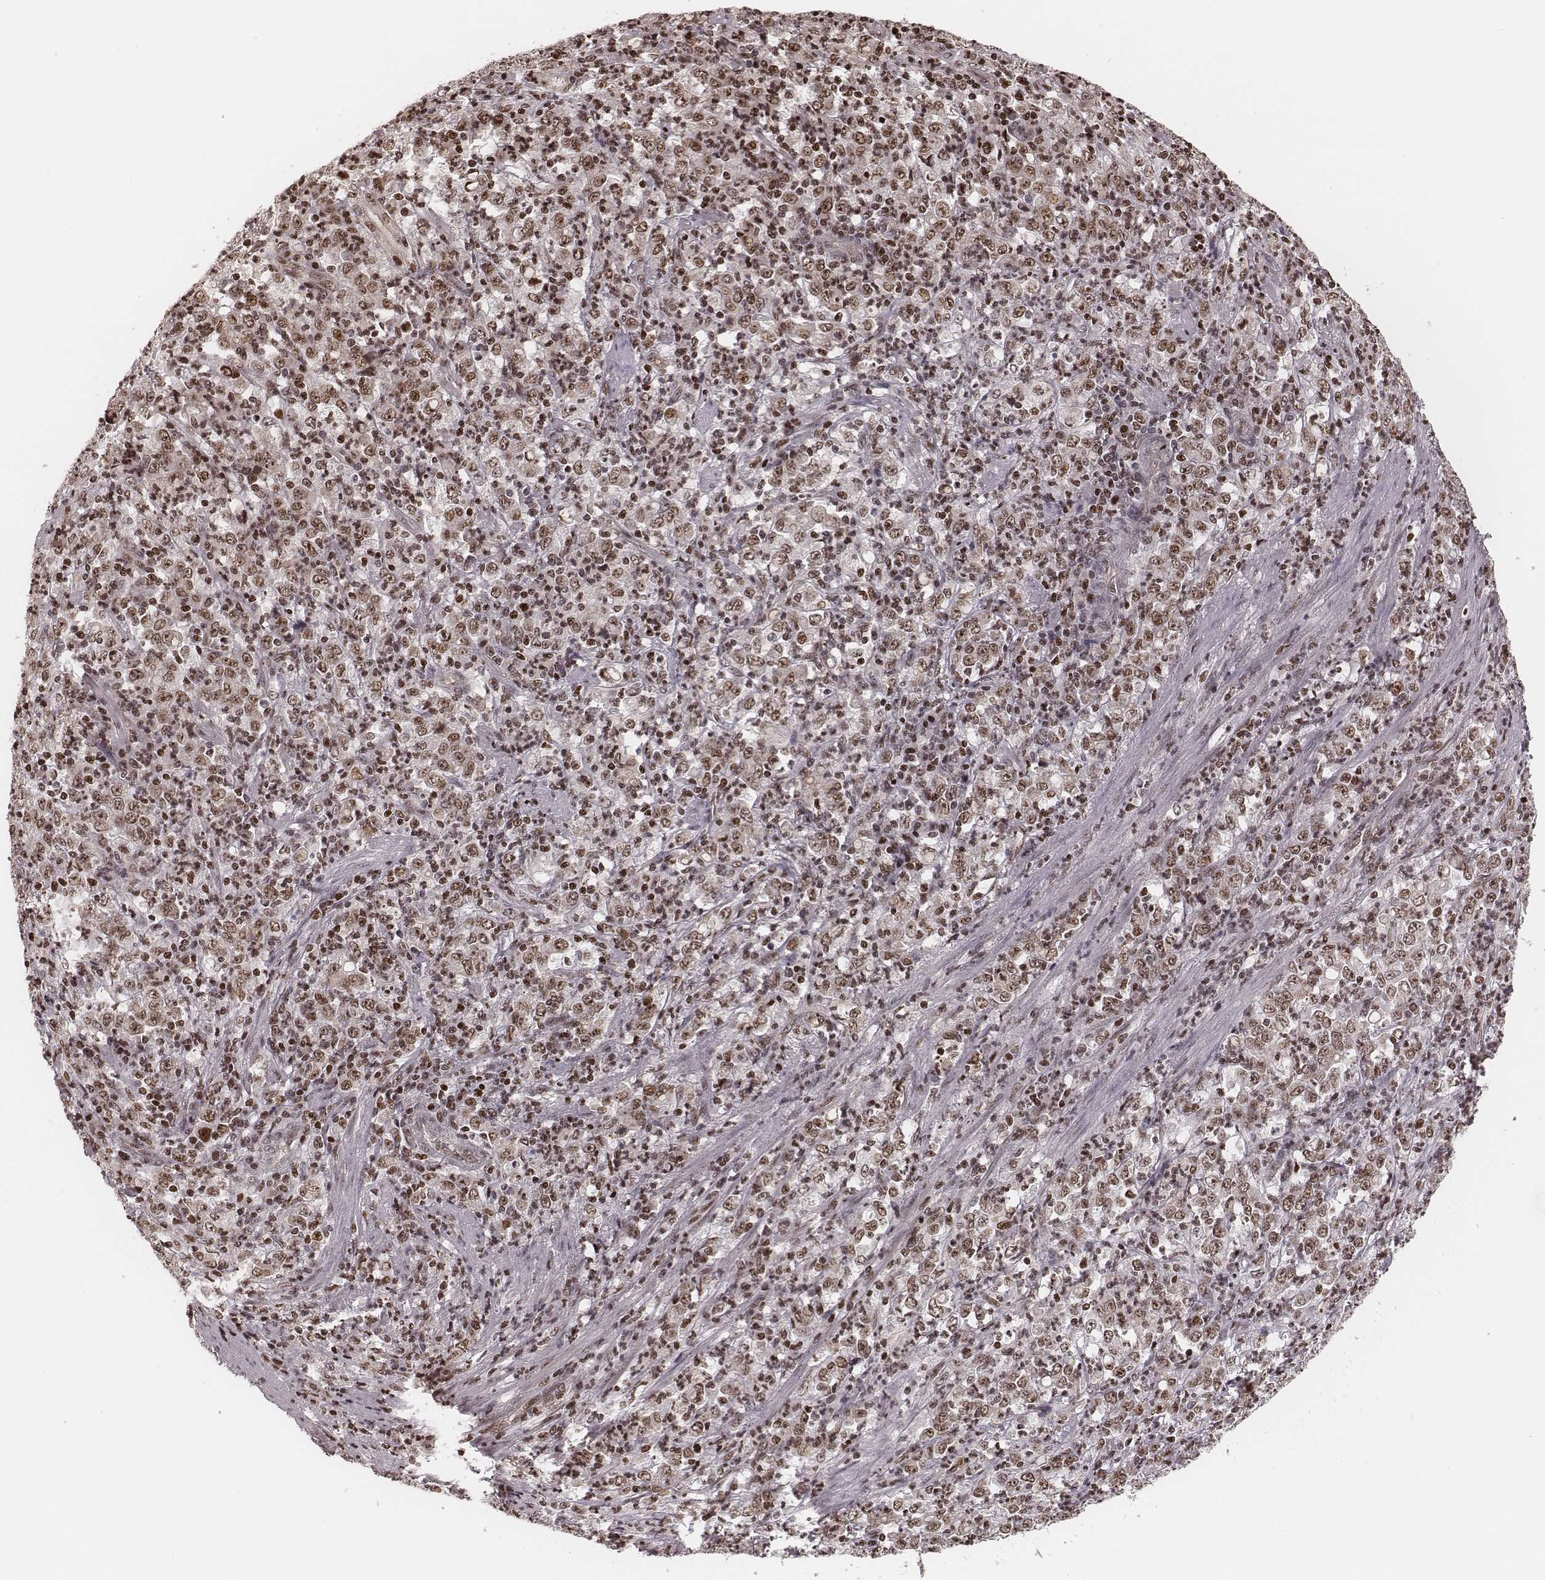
{"staining": {"intensity": "weak", "quantity": ">75%", "location": "nuclear"}, "tissue": "stomach cancer", "cell_type": "Tumor cells", "image_type": "cancer", "snomed": [{"axis": "morphology", "description": "Adenocarcinoma, NOS"}, {"axis": "topography", "description": "Stomach, lower"}], "caption": "Stomach cancer stained with a brown dye displays weak nuclear positive staining in approximately >75% of tumor cells.", "gene": "VRK3", "patient": {"sex": "female", "age": 71}}